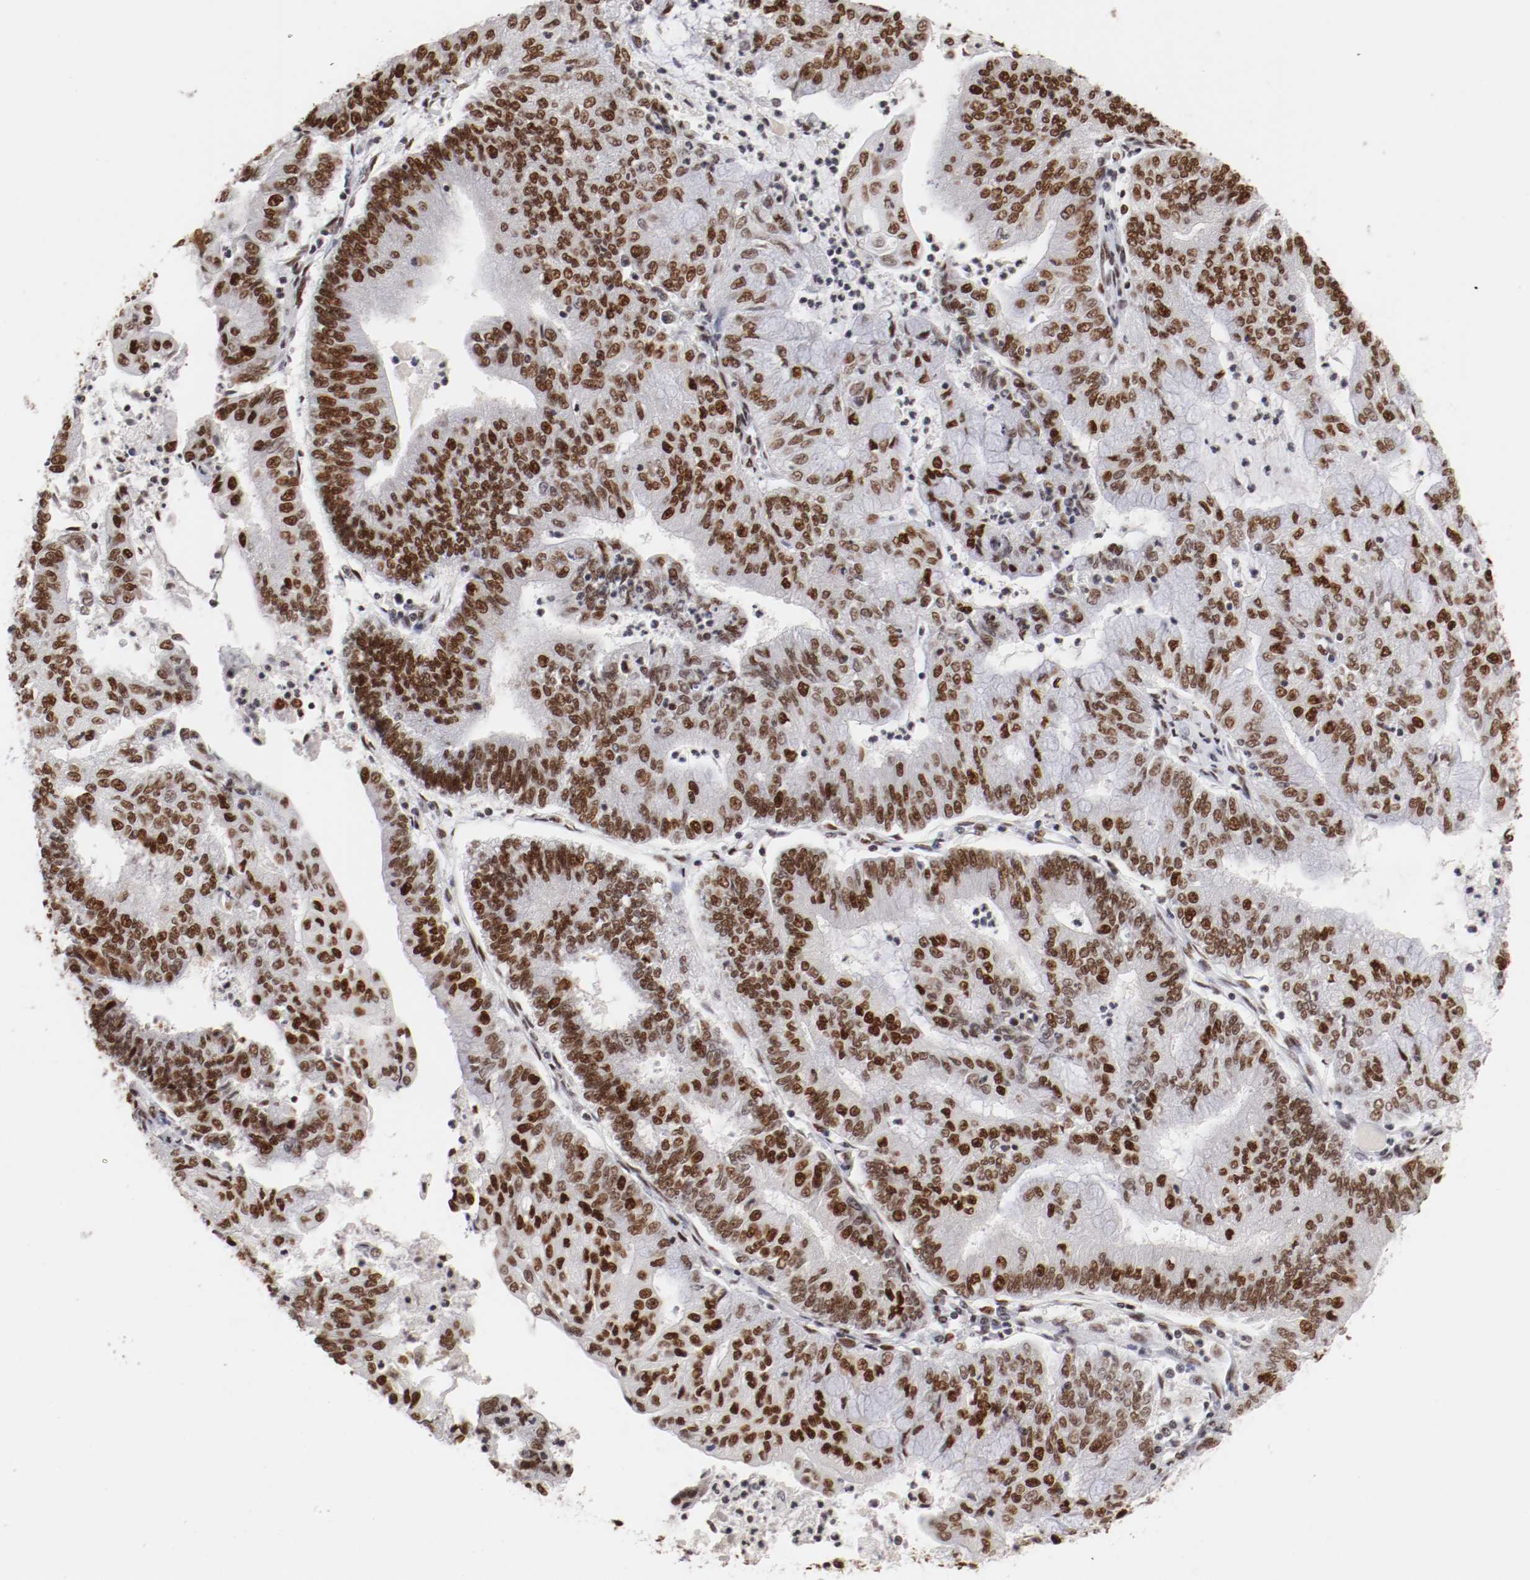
{"staining": {"intensity": "strong", "quantity": ">75%", "location": "nuclear"}, "tissue": "endometrial cancer", "cell_type": "Tumor cells", "image_type": "cancer", "snomed": [{"axis": "morphology", "description": "Adenocarcinoma, NOS"}, {"axis": "topography", "description": "Endometrium"}], "caption": "Immunohistochemistry of human endometrial adenocarcinoma exhibits high levels of strong nuclear expression in approximately >75% of tumor cells.", "gene": "TP53BP1", "patient": {"sex": "female", "age": 59}}